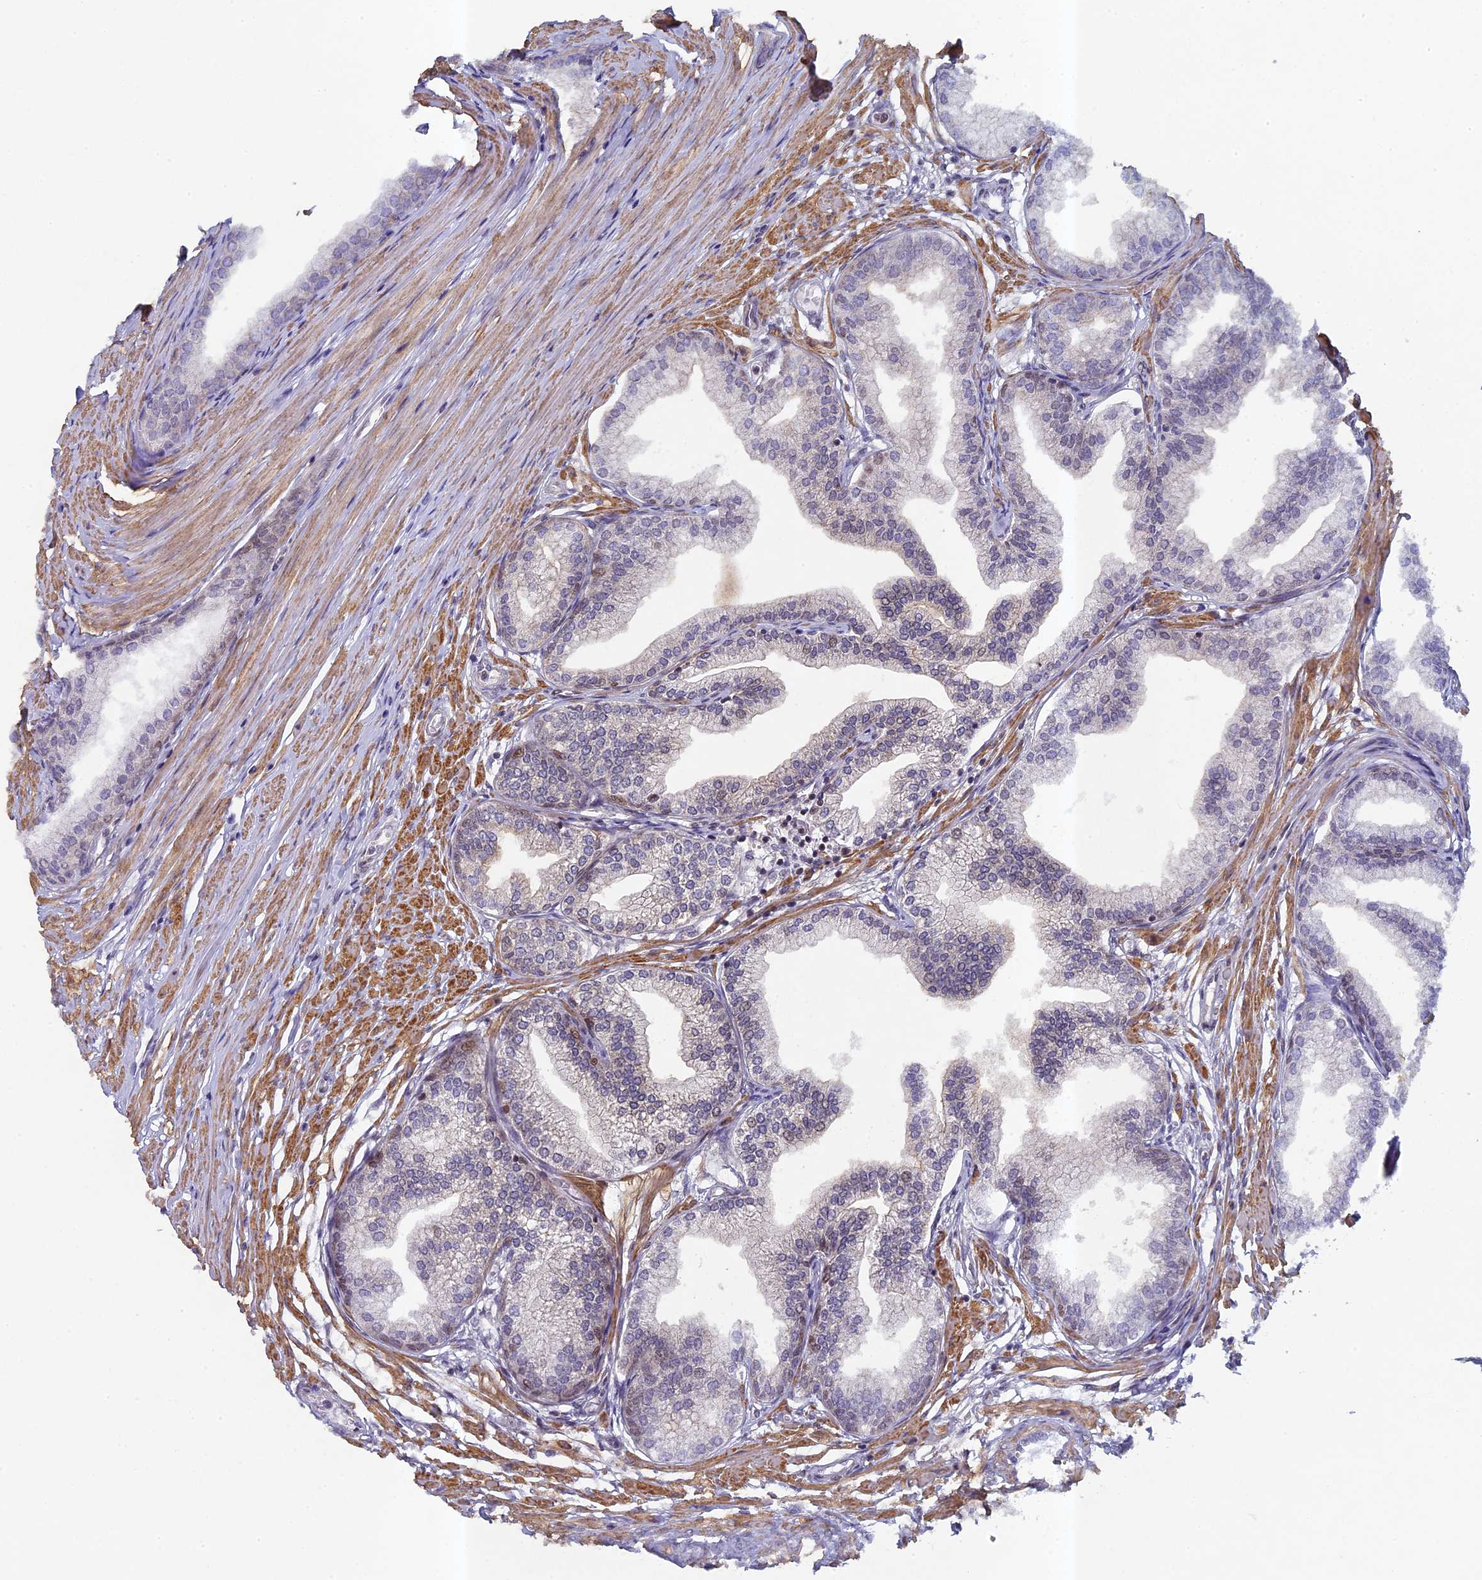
{"staining": {"intensity": "weak", "quantity": "<25%", "location": "cytoplasmic/membranous"}, "tissue": "prostate", "cell_type": "Glandular cells", "image_type": "normal", "snomed": [{"axis": "morphology", "description": "Normal tissue, NOS"}, {"axis": "morphology", "description": "Urothelial carcinoma, Low grade"}, {"axis": "topography", "description": "Urinary bladder"}, {"axis": "topography", "description": "Prostate"}], "caption": "IHC of unremarkable human prostate shows no expression in glandular cells. Nuclei are stained in blue.", "gene": "DIXDC1", "patient": {"sex": "male", "age": 60}}